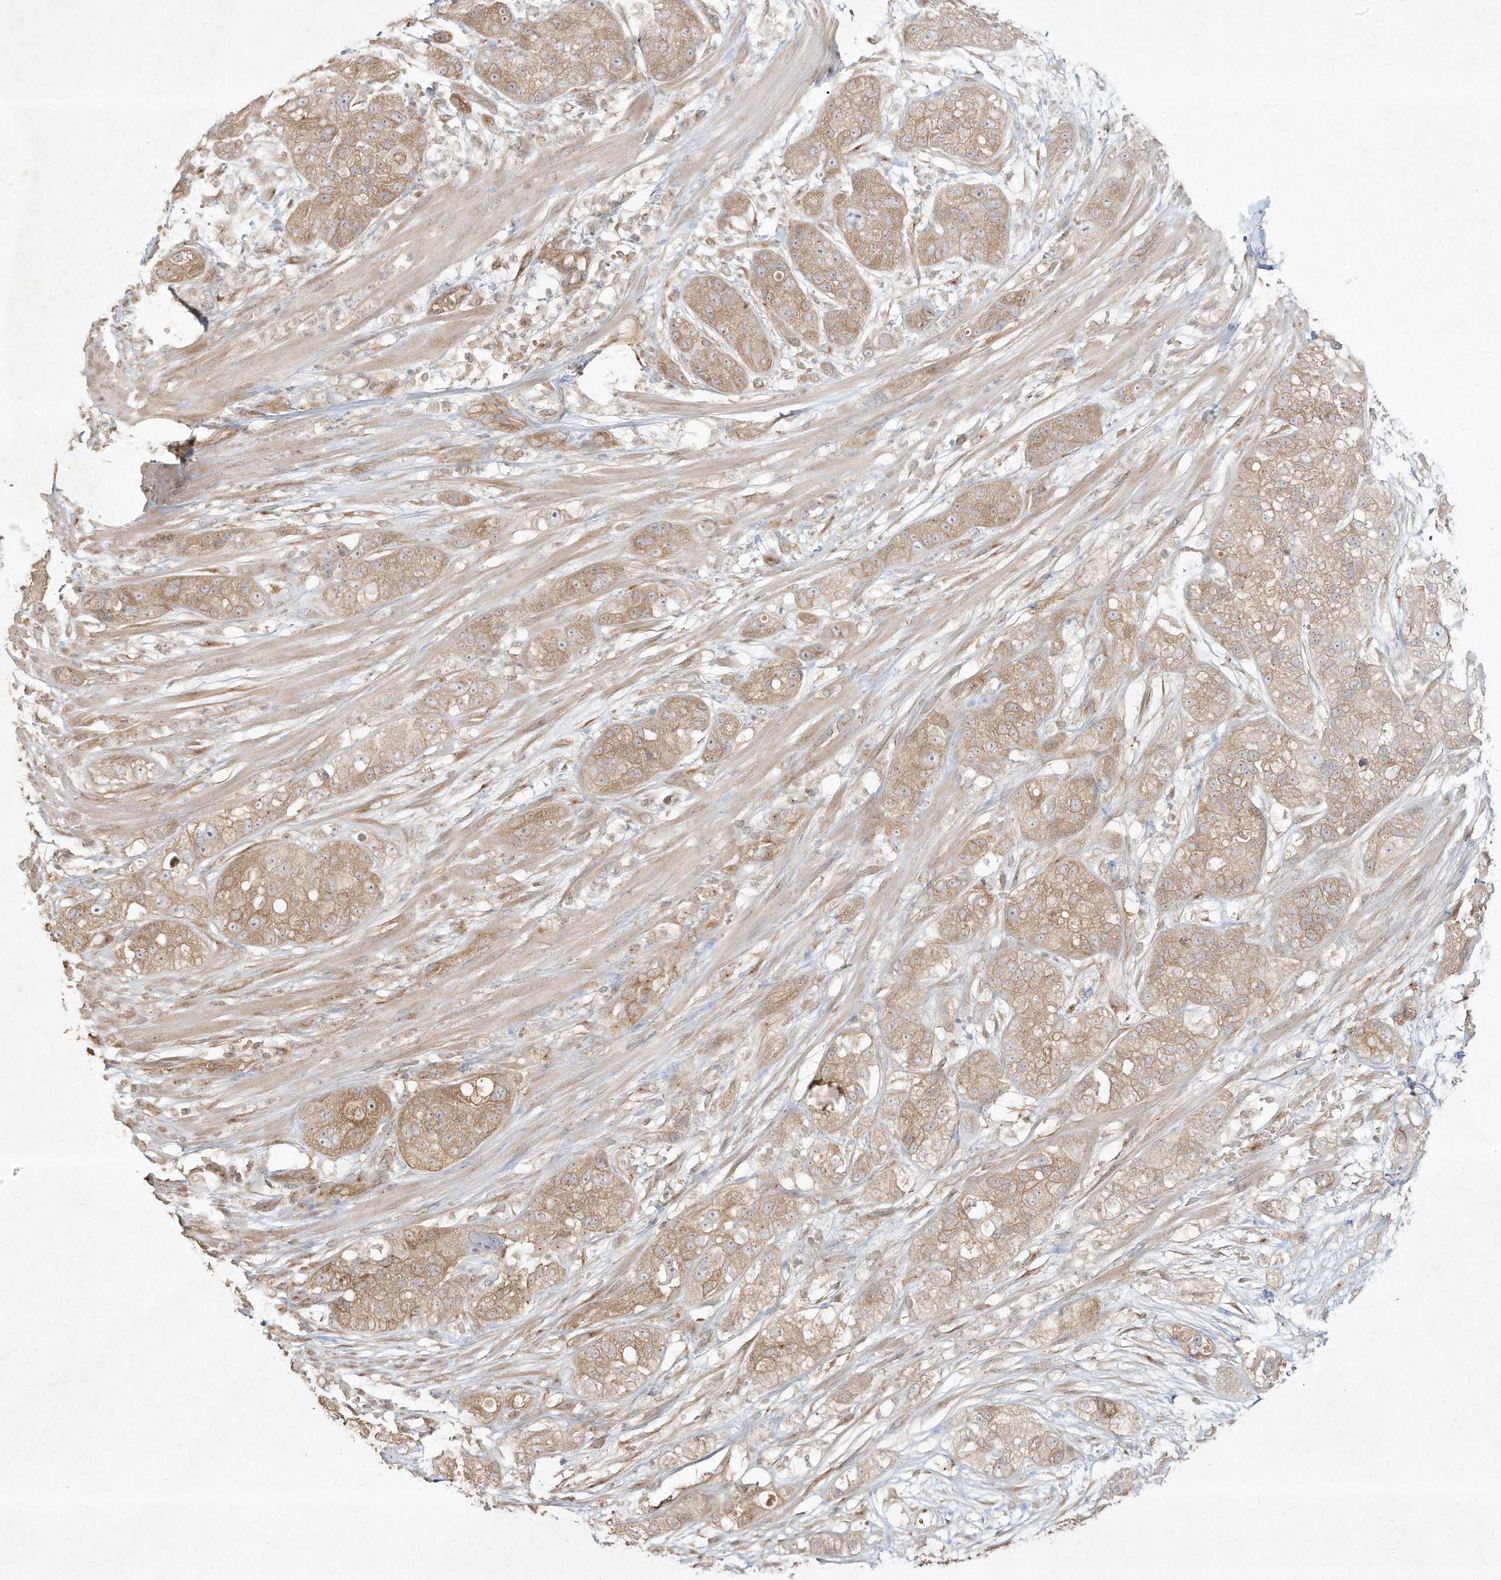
{"staining": {"intensity": "moderate", "quantity": ">75%", "location": "cytoplasmic/membranous"}, "tissue": "pancreatic cancer", "cell_type": "Tumor cells", "image_type": "cancer", "snomed": [{"axis": "morphology", "description": "Adenocarcinoma, NOS"}, {"axis": "topography", "description": "Pancreas"}], "caption": "Pancreatic cancer (adenocarcinoma) tissue demonstrates moderate cytoplasmic/membranous positivity in about >75% of tumor cells, visualized by immunohistochemistry.", "gene": "DYNC1I2", "patient": {"sex": "female", "age": 78}}